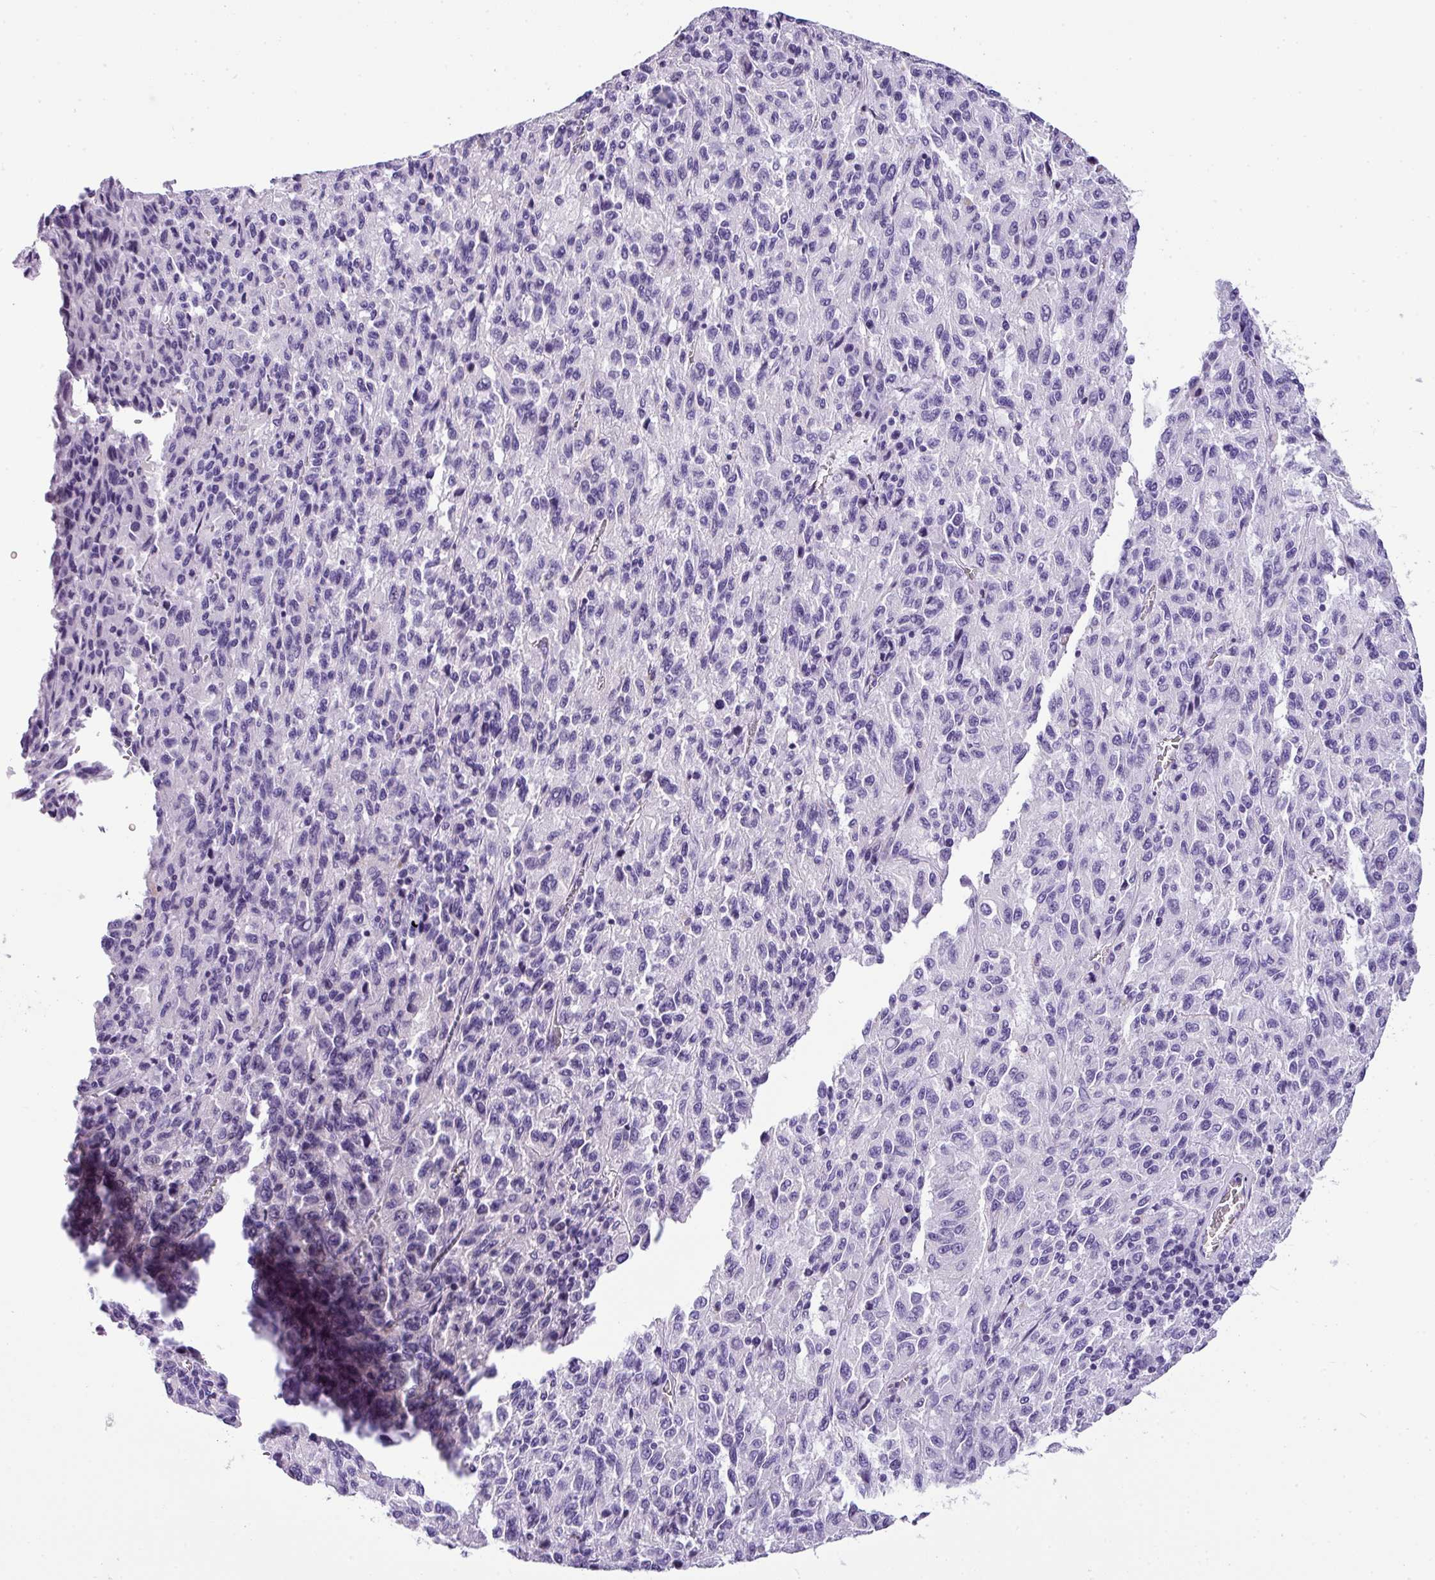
{"staining": {"intensity": "negative", "quantity": "none", "location": "none"}, "tissue": "melanoma", "cell_type": "Tumor cells", "image_type": "cancer", "snomed": [{"axis": "morphology", "description": "Malignant melanoma, Metastatic site"}, {"axis": "topography", "description": "Lung"}], "caption": "Tumor cells are negative for brown protein staining in melanoma. (DAB (3,3'-diaminobenzidine) immunohistochemistry (IHC) visualized using brightfield microscopy, high magnification).", "gene": "MUC21", "patient": {"sex": "male", "age": 64}}